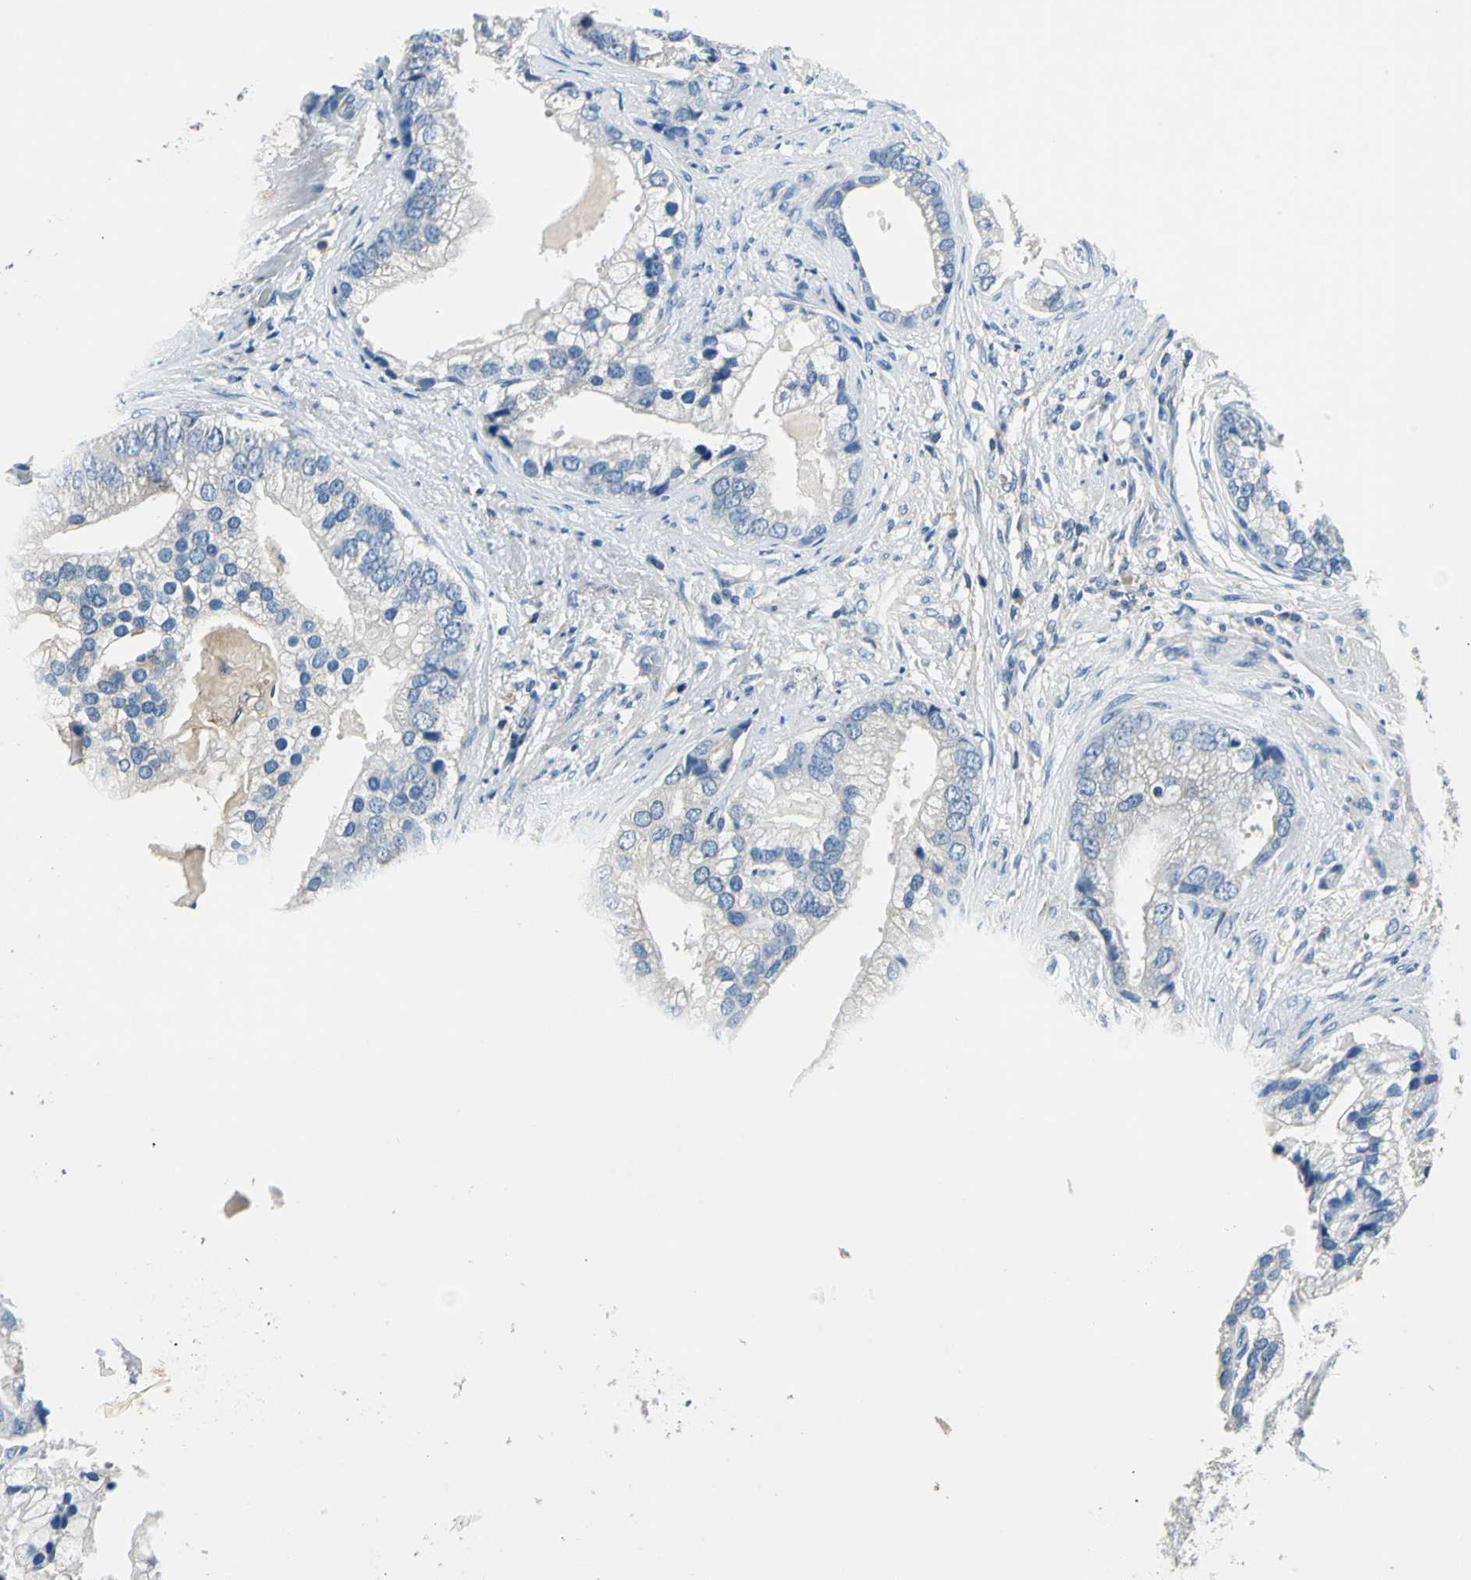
{"staining": {"intensity": "negative", "quantity": "none", "location": "none"}, "tissue": "prostate cancer", "cell_type": "Tumor cells", "image_type": "cancer", "snomed": [{"axis": "morphology", "description": "Adenocarcinoma, Low grade"}, {"axis": "topography", "description": "Prostate"}], "caption": "Prostate cancer was stained to show a protein in brown. There is no significant positivity in tumor cells.", "gene": "PRKCA", "patient": {"sex": "male", "age": 71}}